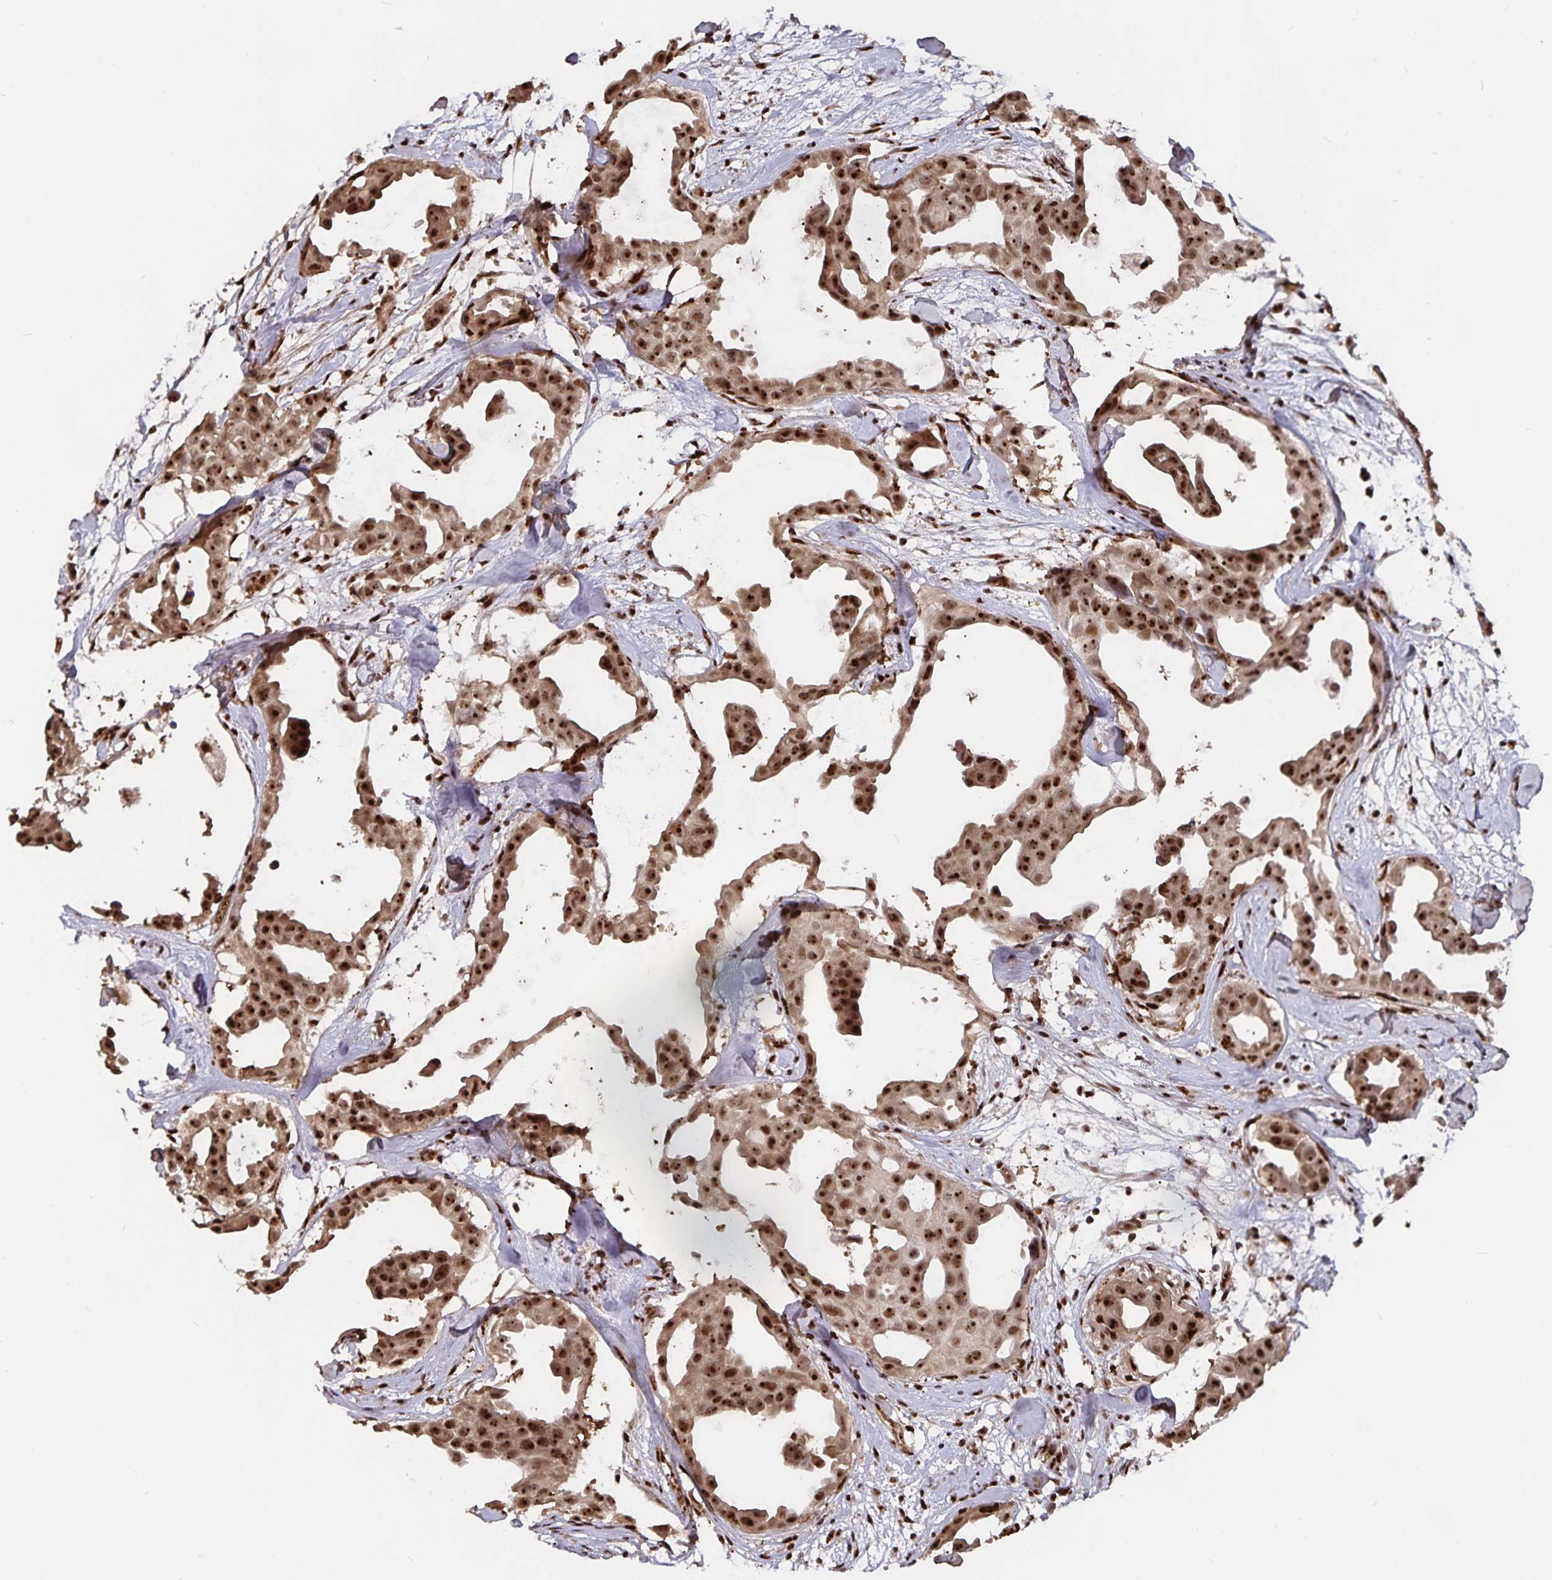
{"staining": {"intensity": "strong", "quantity": ">75%", "location": "nuclear"}, "tissue": "breast cancer", "cell_type": "Tumor cells", "image_type": "cancer", "snomed": [{"axis": "morphology", "description": "Duct carcinoma"}, {"axis": "topography", "description": "Breast"}], "caption": "This micrograph demonstrates breast invasive ductal carcinoma stained with IHC to label a protein in brown. The nuclear of tumor cells show strong positivity for the protein. Nuclei are counter-stained blue.", "gene": "LAS1L", "patient": {"sex": "female", "age": 38}}